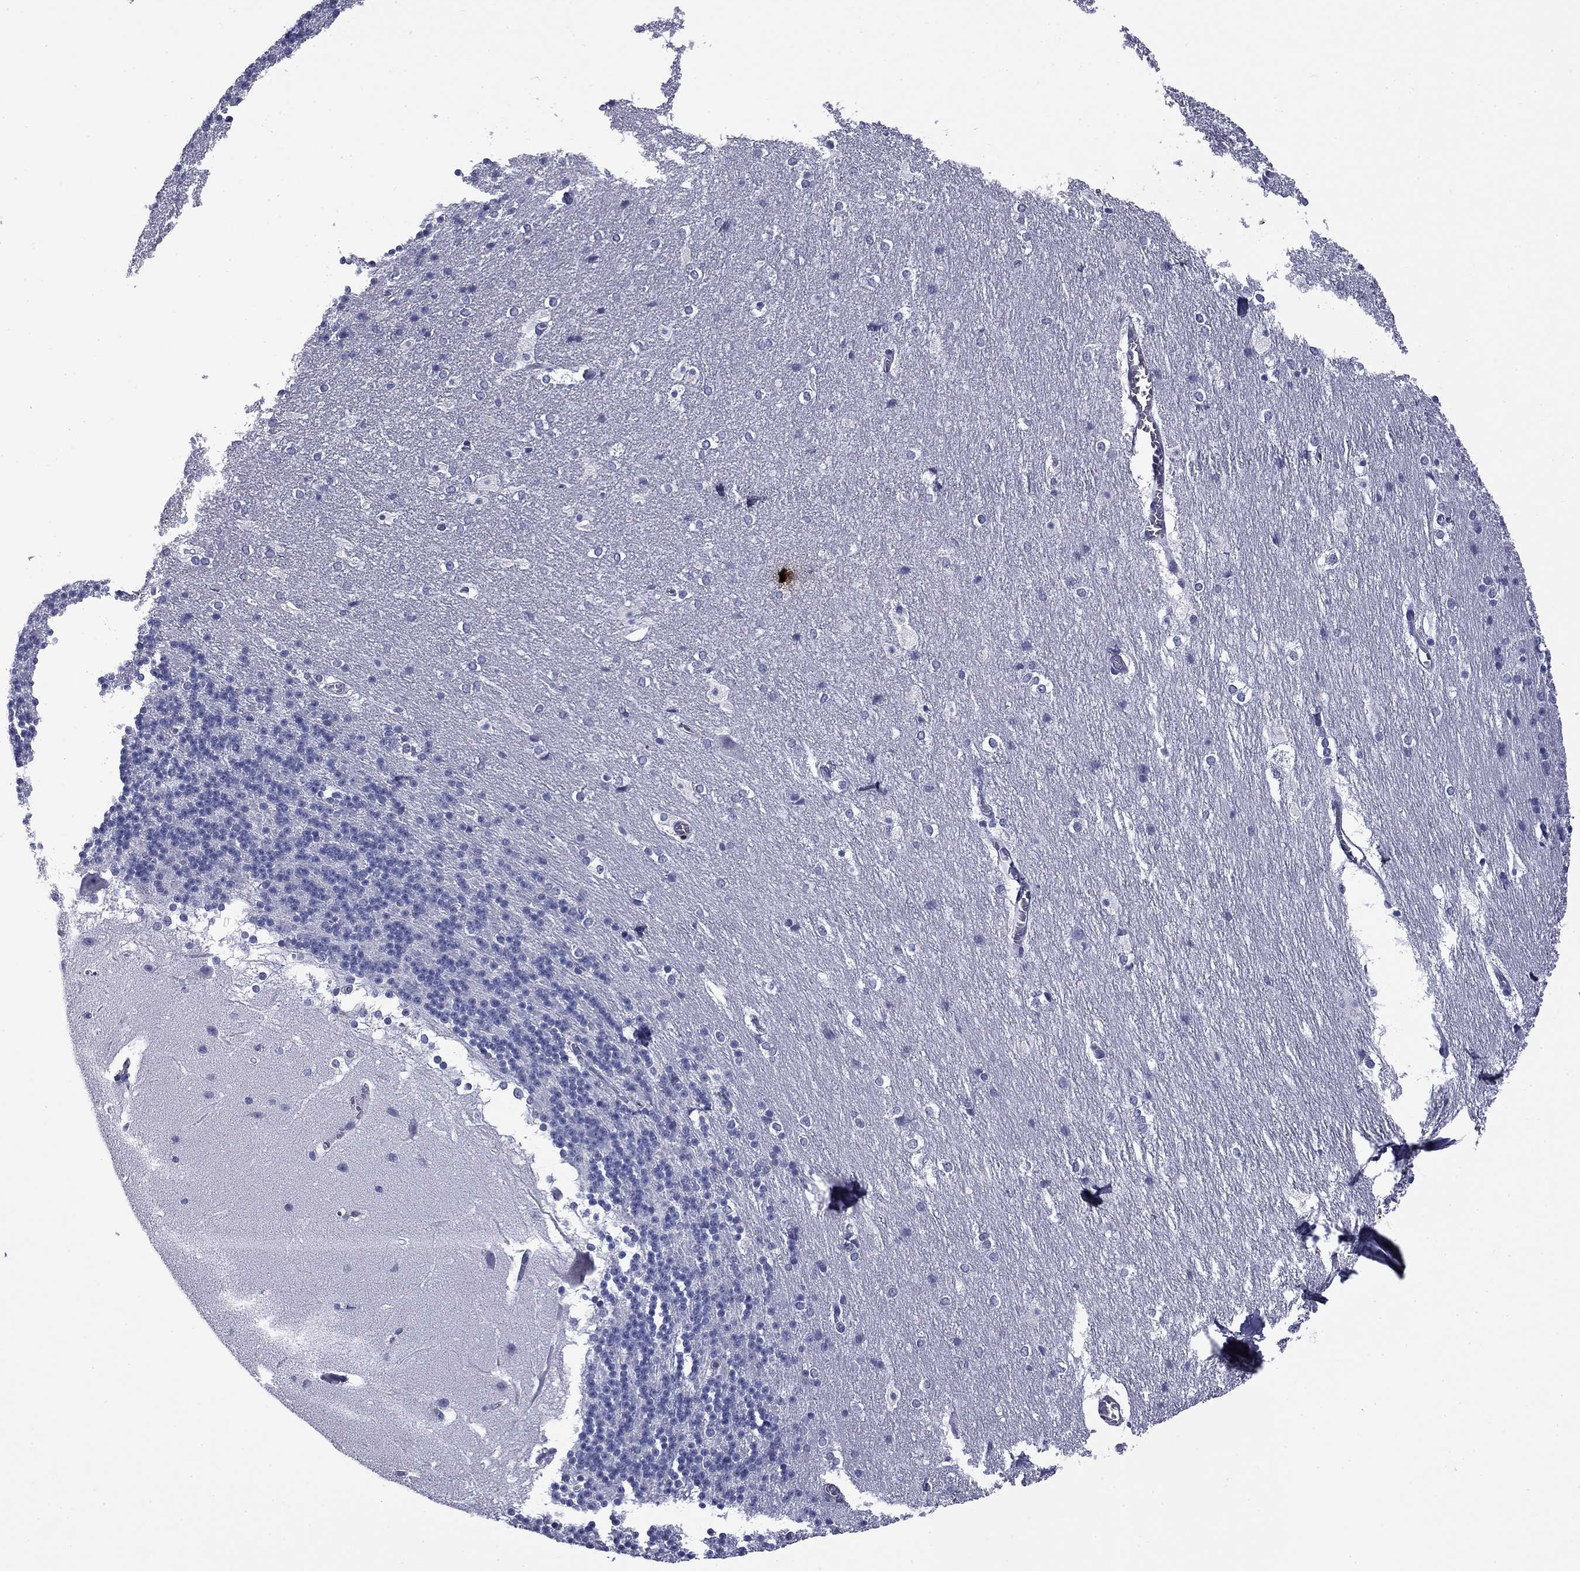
{"staining": {"intensity": "negative", "quantity": "none", "location": "none"}, "tissue": "cerebellum", "cell_type": "Cells in granular layer", "image_type": "normal", "snomed": [{"axis": "morphology", "description": "Normal tissue, NOS"}, {"axis": "topography", "description": "Cerebellum"}], "caption": "High power microscopy image of an immunohistochemistry (IHC) image of normal cerebellum, revealing no significant positivity in cells in granular layer. Brightfield microscopy of immunohistochemistry (IHC) stained with DAB (brown) and hematoxylin (blue), captured at high magnification.", "gene": "IKZF3", "patient": {"sex": "female", "age": 19}}